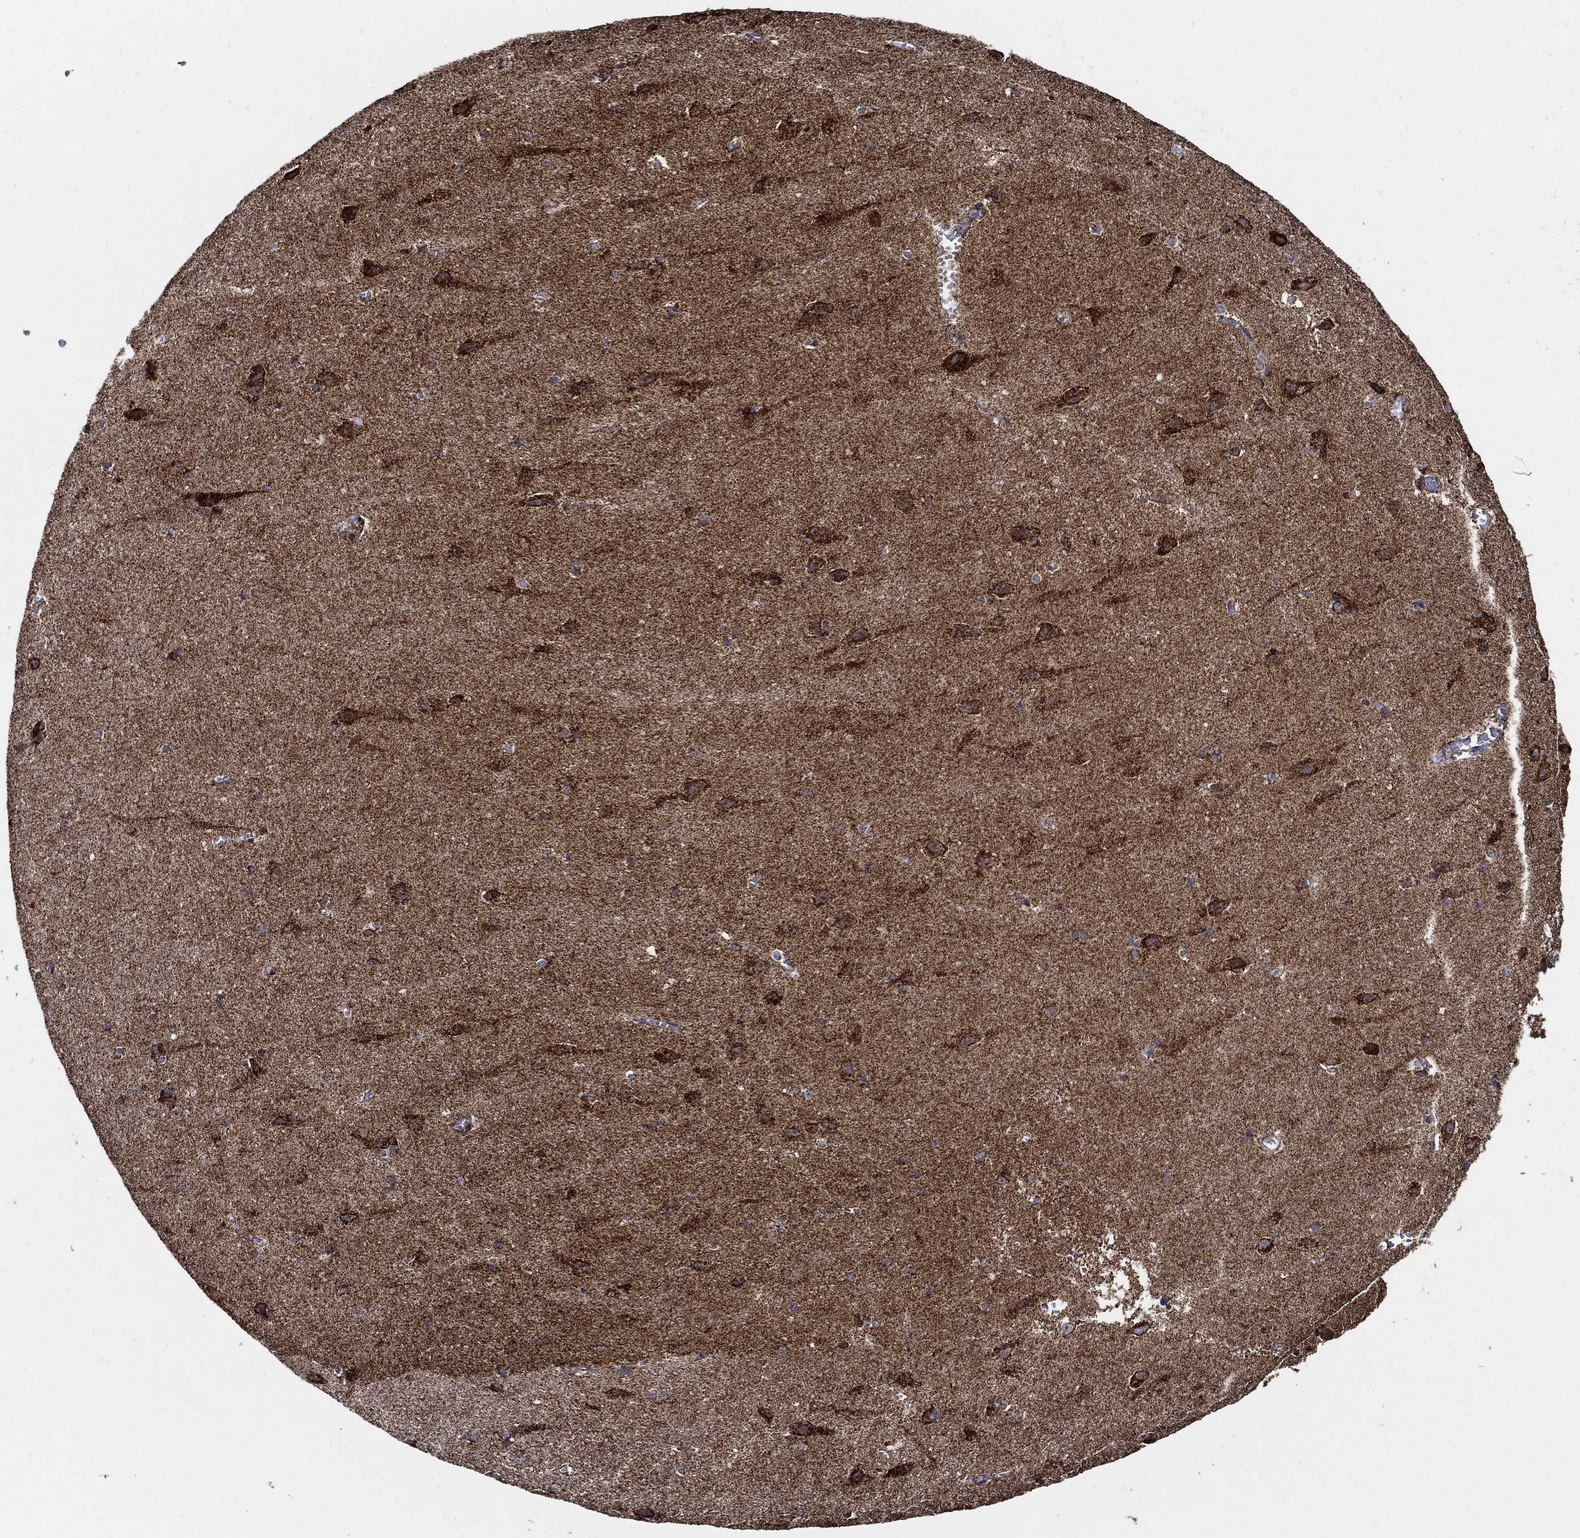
{"staining": {"intensity": "negative", "quantity": "none", "location": "none"}, "tissue": "cerebral cortex", "cell_type": "Endothelial cells", "image_type": "normal", "snomed": [{"axis": "morphology", "description": "Normal tissue, NOS"}, {"axis": "topography", "description": "Cerebral cortex"}], "caption": "IHC micrograph of benign cerebral cortex: human cerebral cortex stained with DAB displays no significant protein positivity in endothelial cells. (DAB IHC with hematoxylin counter stain).", "gene": "NDUFAB1", "patient": {"sex": "male", "age": 37}}